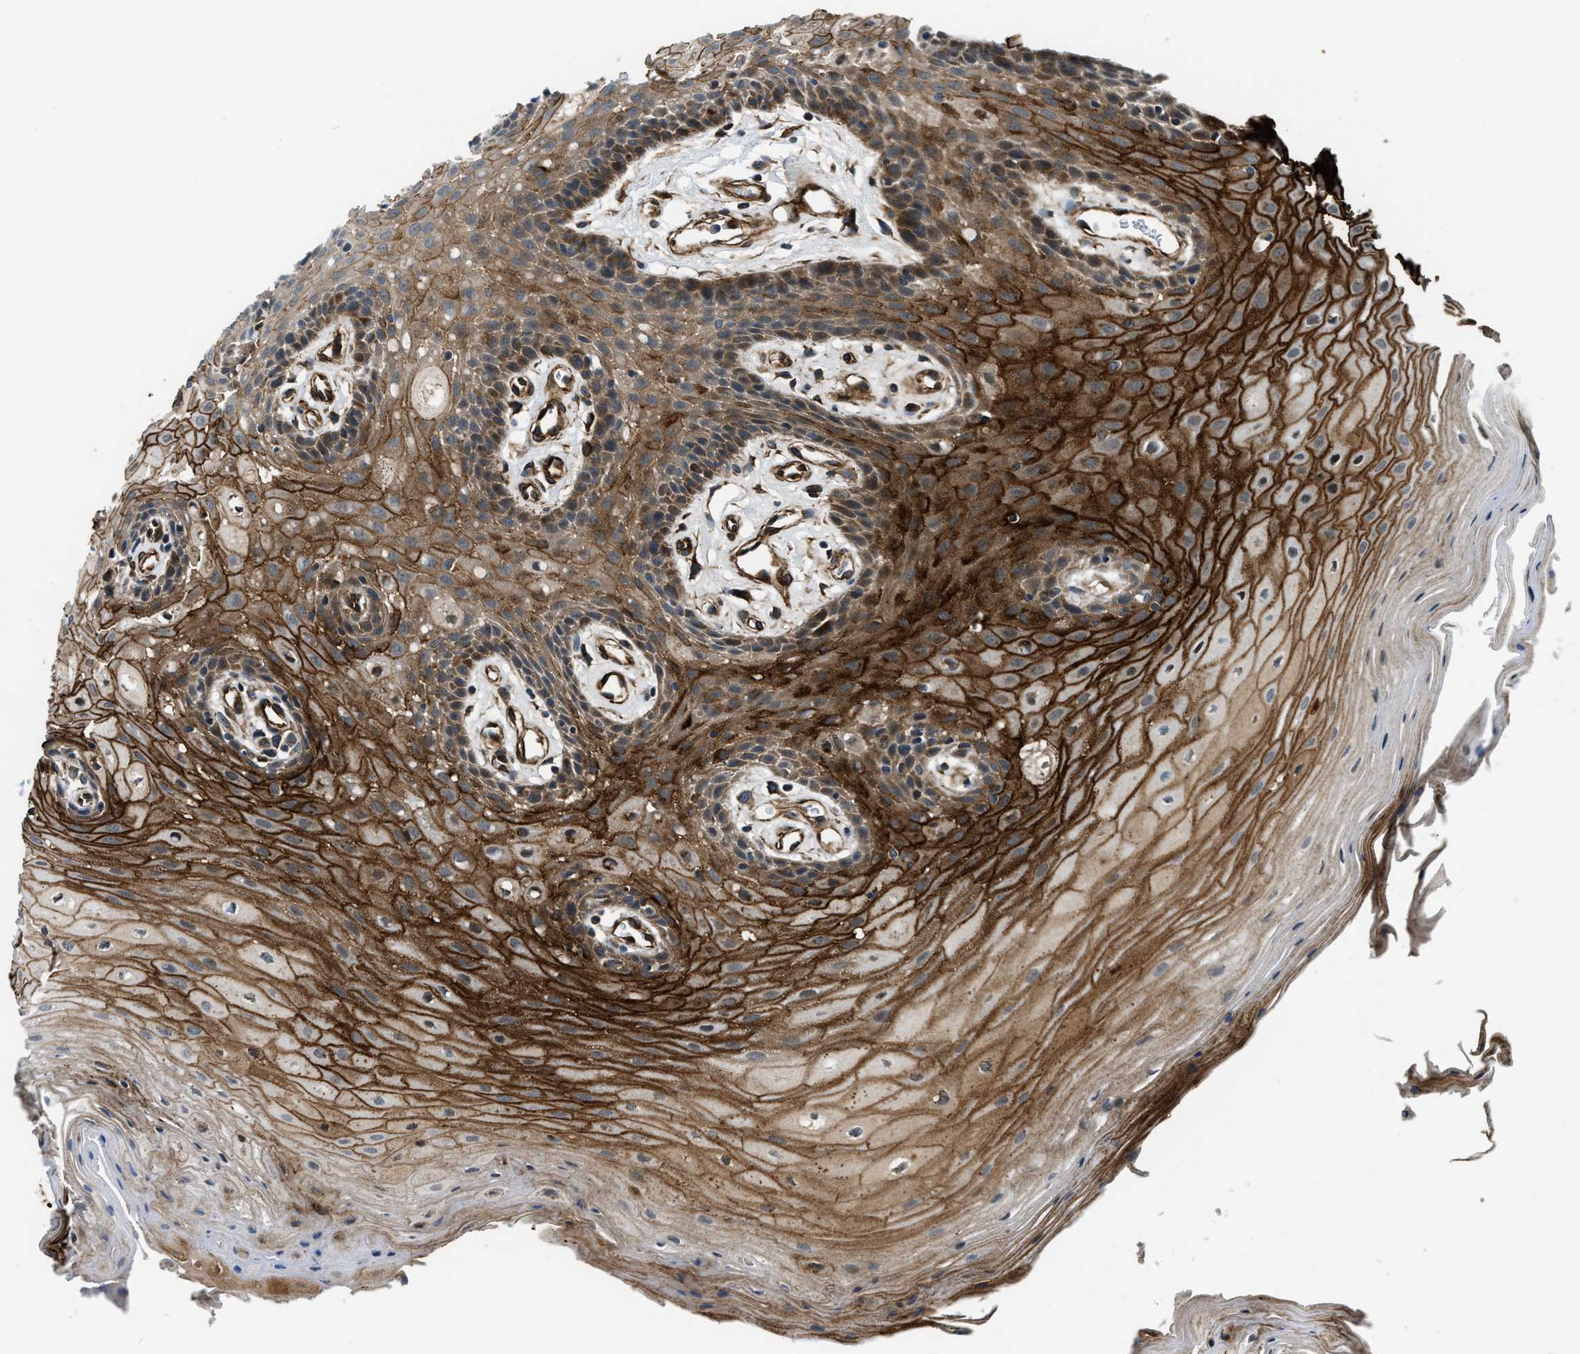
{"staining": {"intensity": "strong", "quantity": ">75%", "location": "cytoplasmic/membranous"}, "tissue": "oral mucosa", "cell_type": "Squamous epithelial cells", "image_type": "normal", "snomed": [{"axis": "morphology", "description": "Normal tissue, NOS"}, {"axis": "morphology", "description": "Squamous cell carcinoma, NOS"}, {"axis": "topography", "description": "Oral tissue"}, {"axis": "topography", "description": "Head-Neck"}], "caption": "An image showing strong cytoplasmic/membranous staining in approximately >75% of squamous epithelial cells in benign oral mucosa, as visualized by brown immunohistochemical staining.", "gene": "GSDME", "patient": {"sex": "male", "age": 71}}